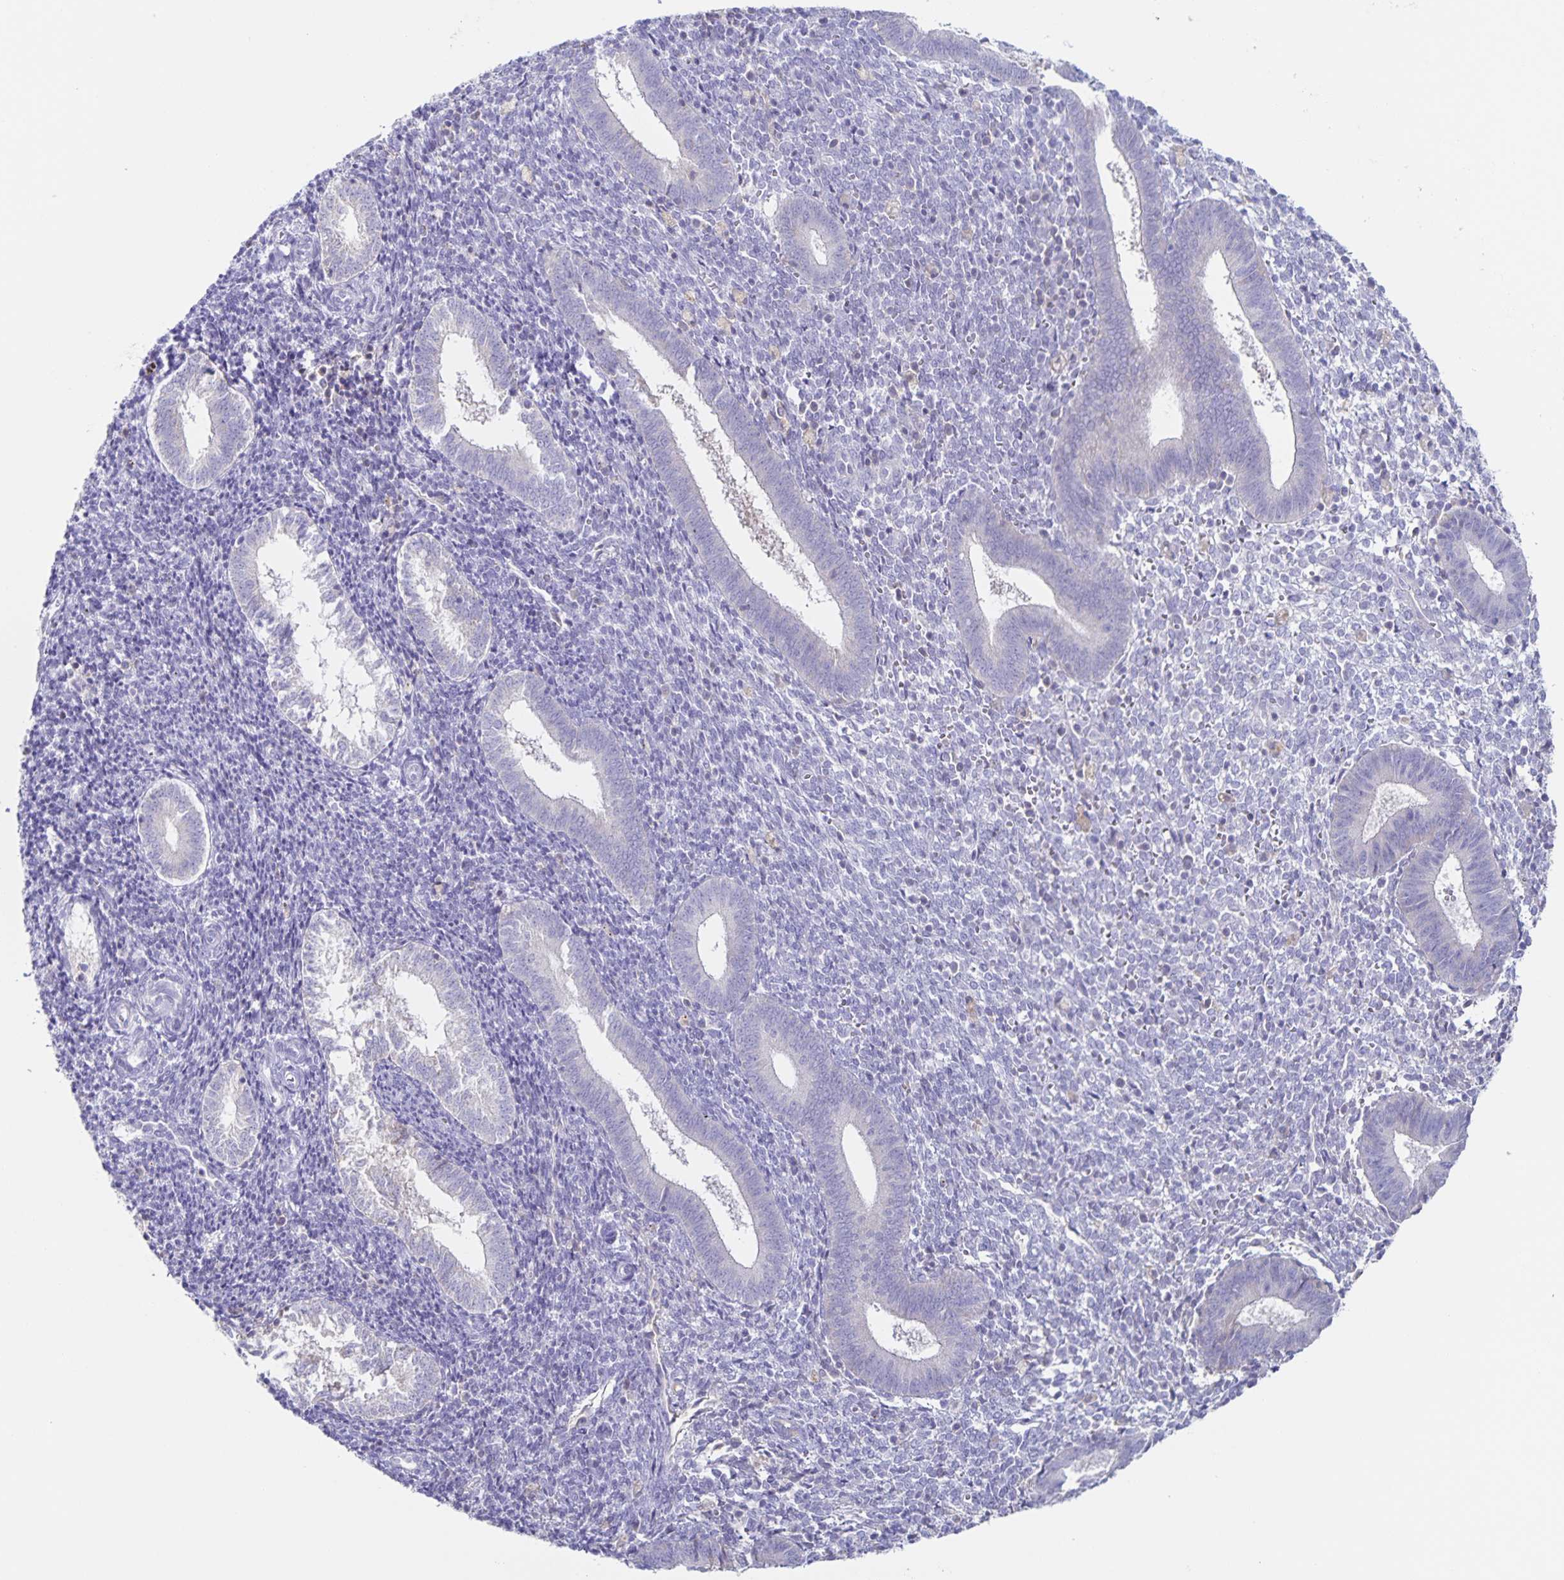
{"staining": {"intensity": "negative", "quantity": "none", "location": "none"}, "tissue": "endometrium", "cell_type": "Cells in endometrial stroma", "image_type": "normal", "snomed": [{"axis": "morphology", "description": "Normal tissue, NOS"}, {"axis": "topography", "description": "Endometrium"}], "caption": "The photomicrograph demonstrates no significant expression in cells in endometrial stroma of endometrium. (Immunohistochemistry (ihc), brightfield microscopy, high magnification).", "gene": "RPL36A", "patient": {"sex": "female", "age": 25}}